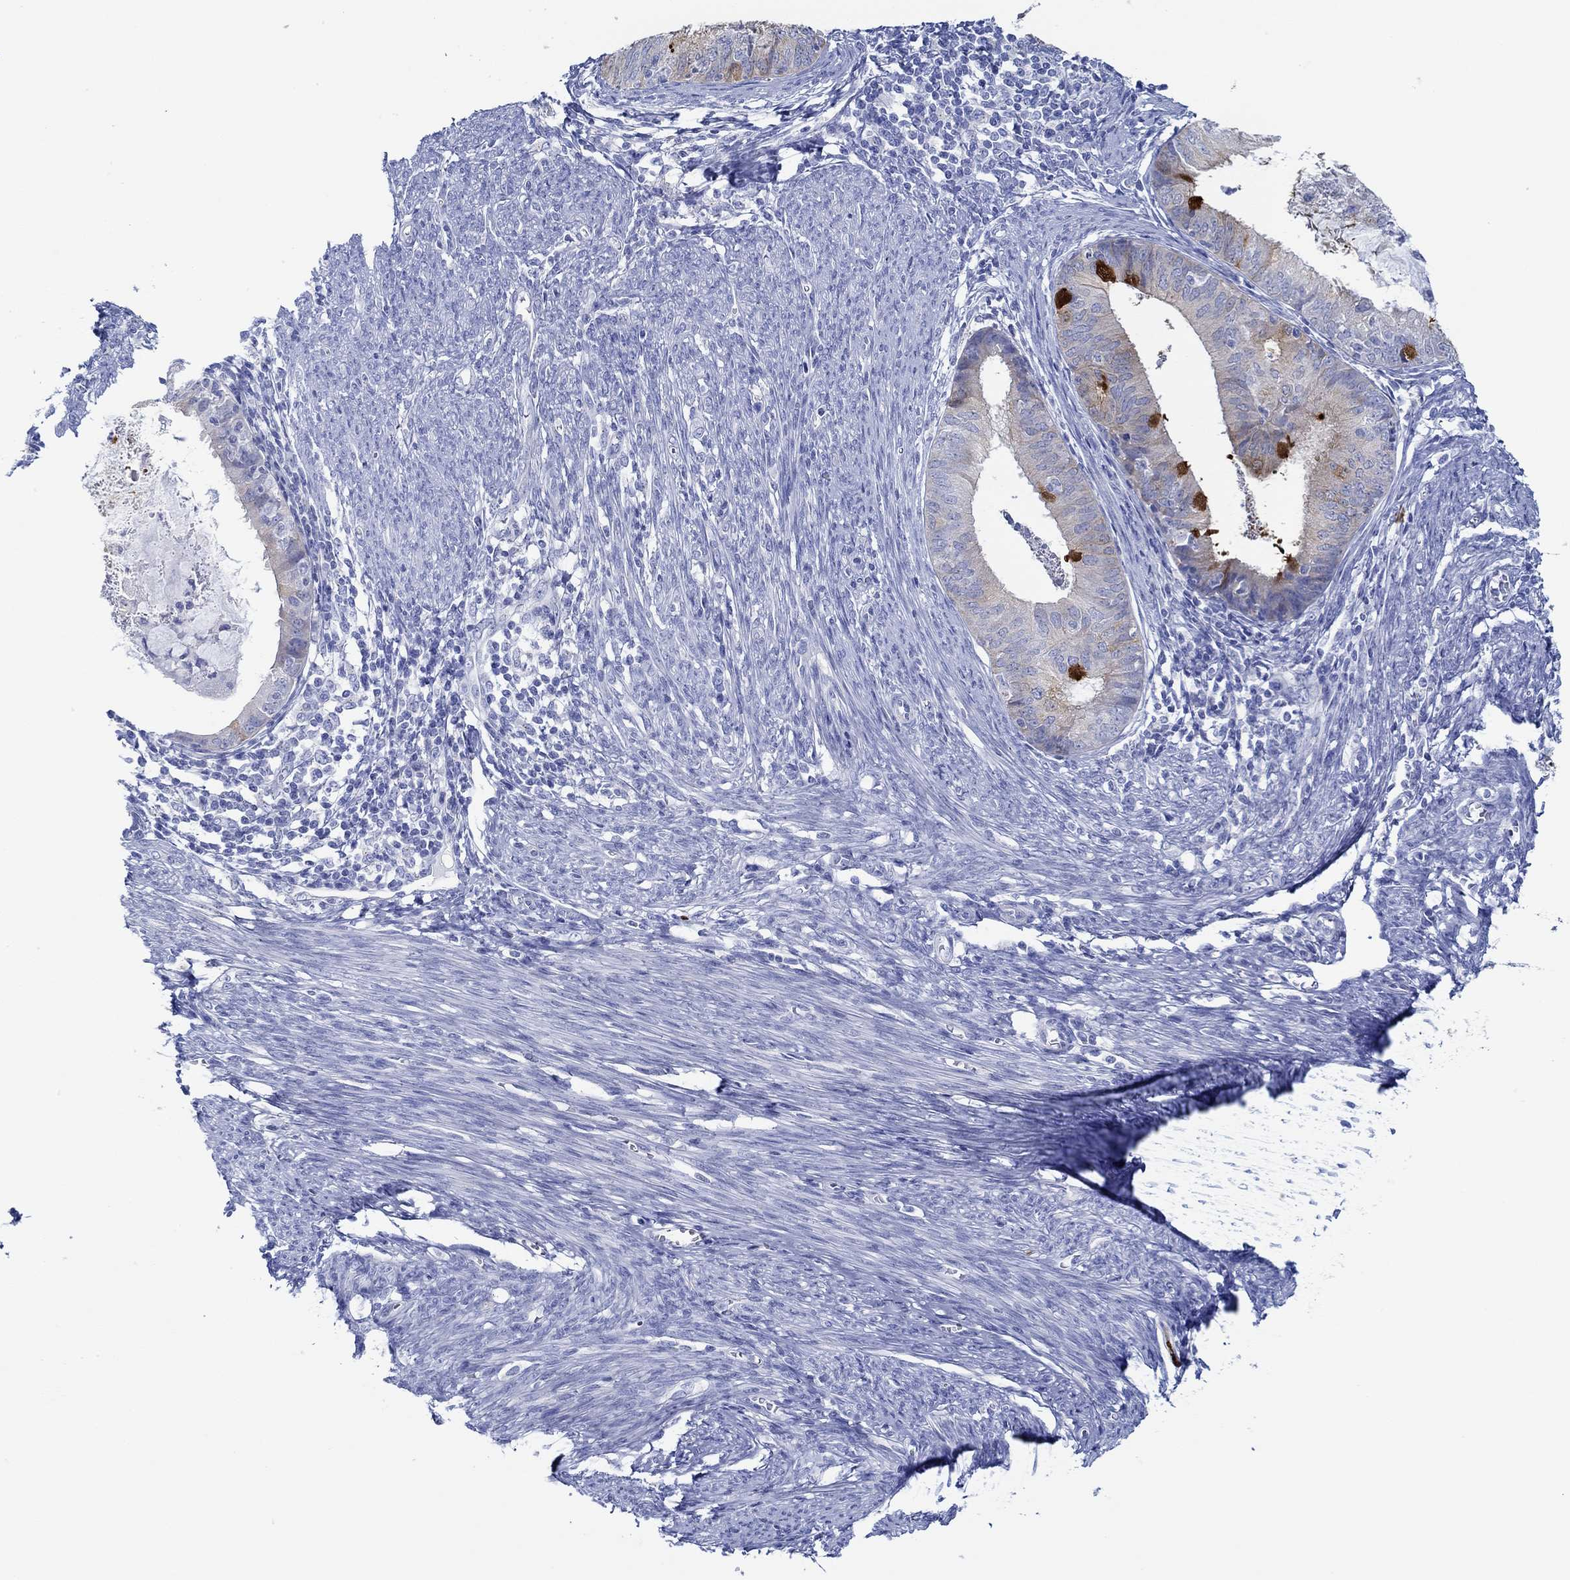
{"staining": {"intensity": "negative", "quantity": "none", "location": "none"}, "tissue": "endometrial cancer", "cell_type": "Tumor cells", "image_type": "cancer", "snomed": [{"axis": "morphology", "description": "Adenocarcinoma, NOS"}, {"axis": "topography", "description": "Endometrium"}], "caption": "The IHC image has no significant positivity in tumor cells of endometrial cancer tissue. The staining was performed using DAB (3,3'-diaminobenzidine) to visualize the protein expression in brown, while the nuclei were stained in blue with hematoxylin (Magnification: 20x).", "gene": "IGFBP6", "patient": {"sex": "female", "age": 57}}